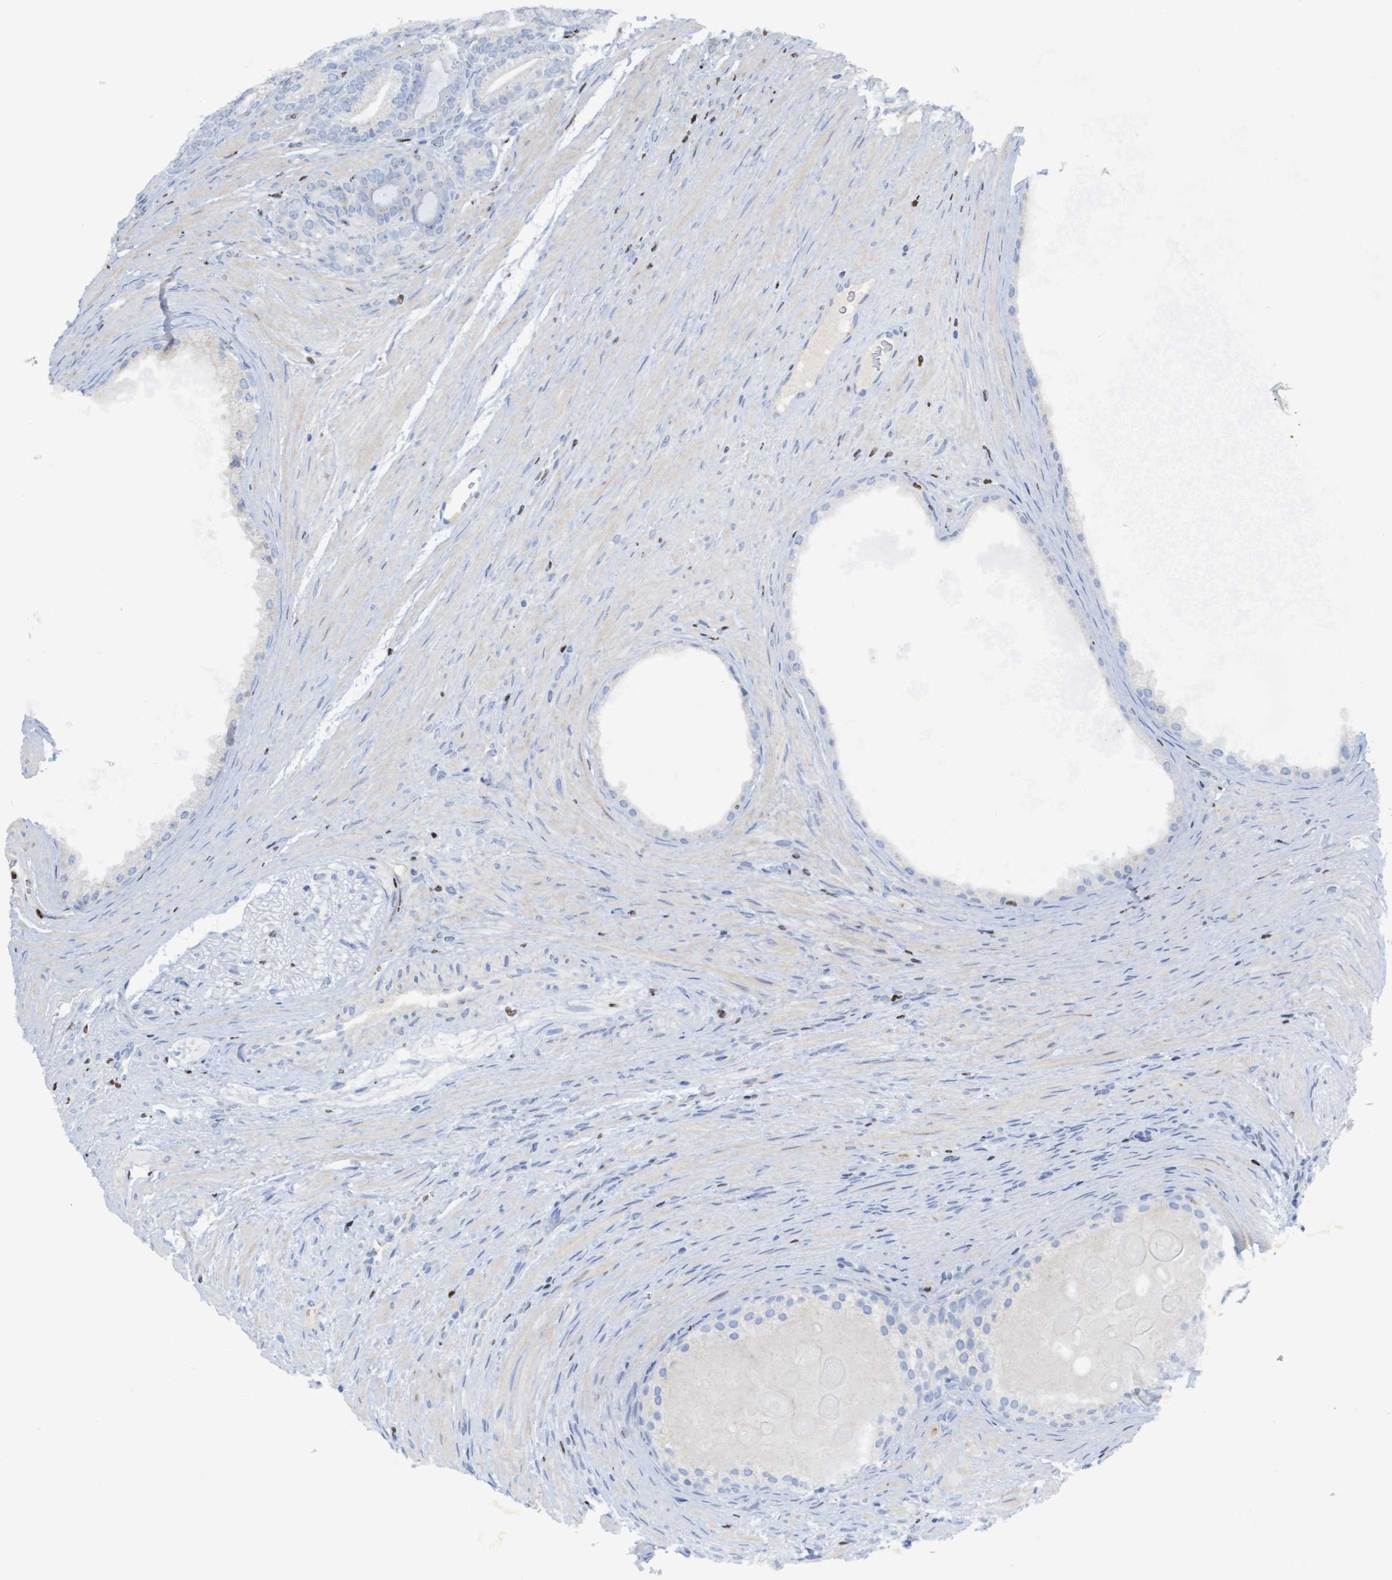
{"staining": {"intensity": "negative", "quantity": "none", "location": "none"}, "tissue": "prostate cancer", "cell_type": "Tumor cells", "image_type": "cancer", "snomed": [{"axis": "morphology", "description": "Adenocarcinoma, High grade"}, {"axis": "topography", "description": "Prostate"}], "caption": "This is an immunohistochemistry histopathology image of prostate high-grade adenocarcinoma. There is no staining in tumor cells.", "gene": "CBX2", "patient": {"sex": "male", "age": 60}}